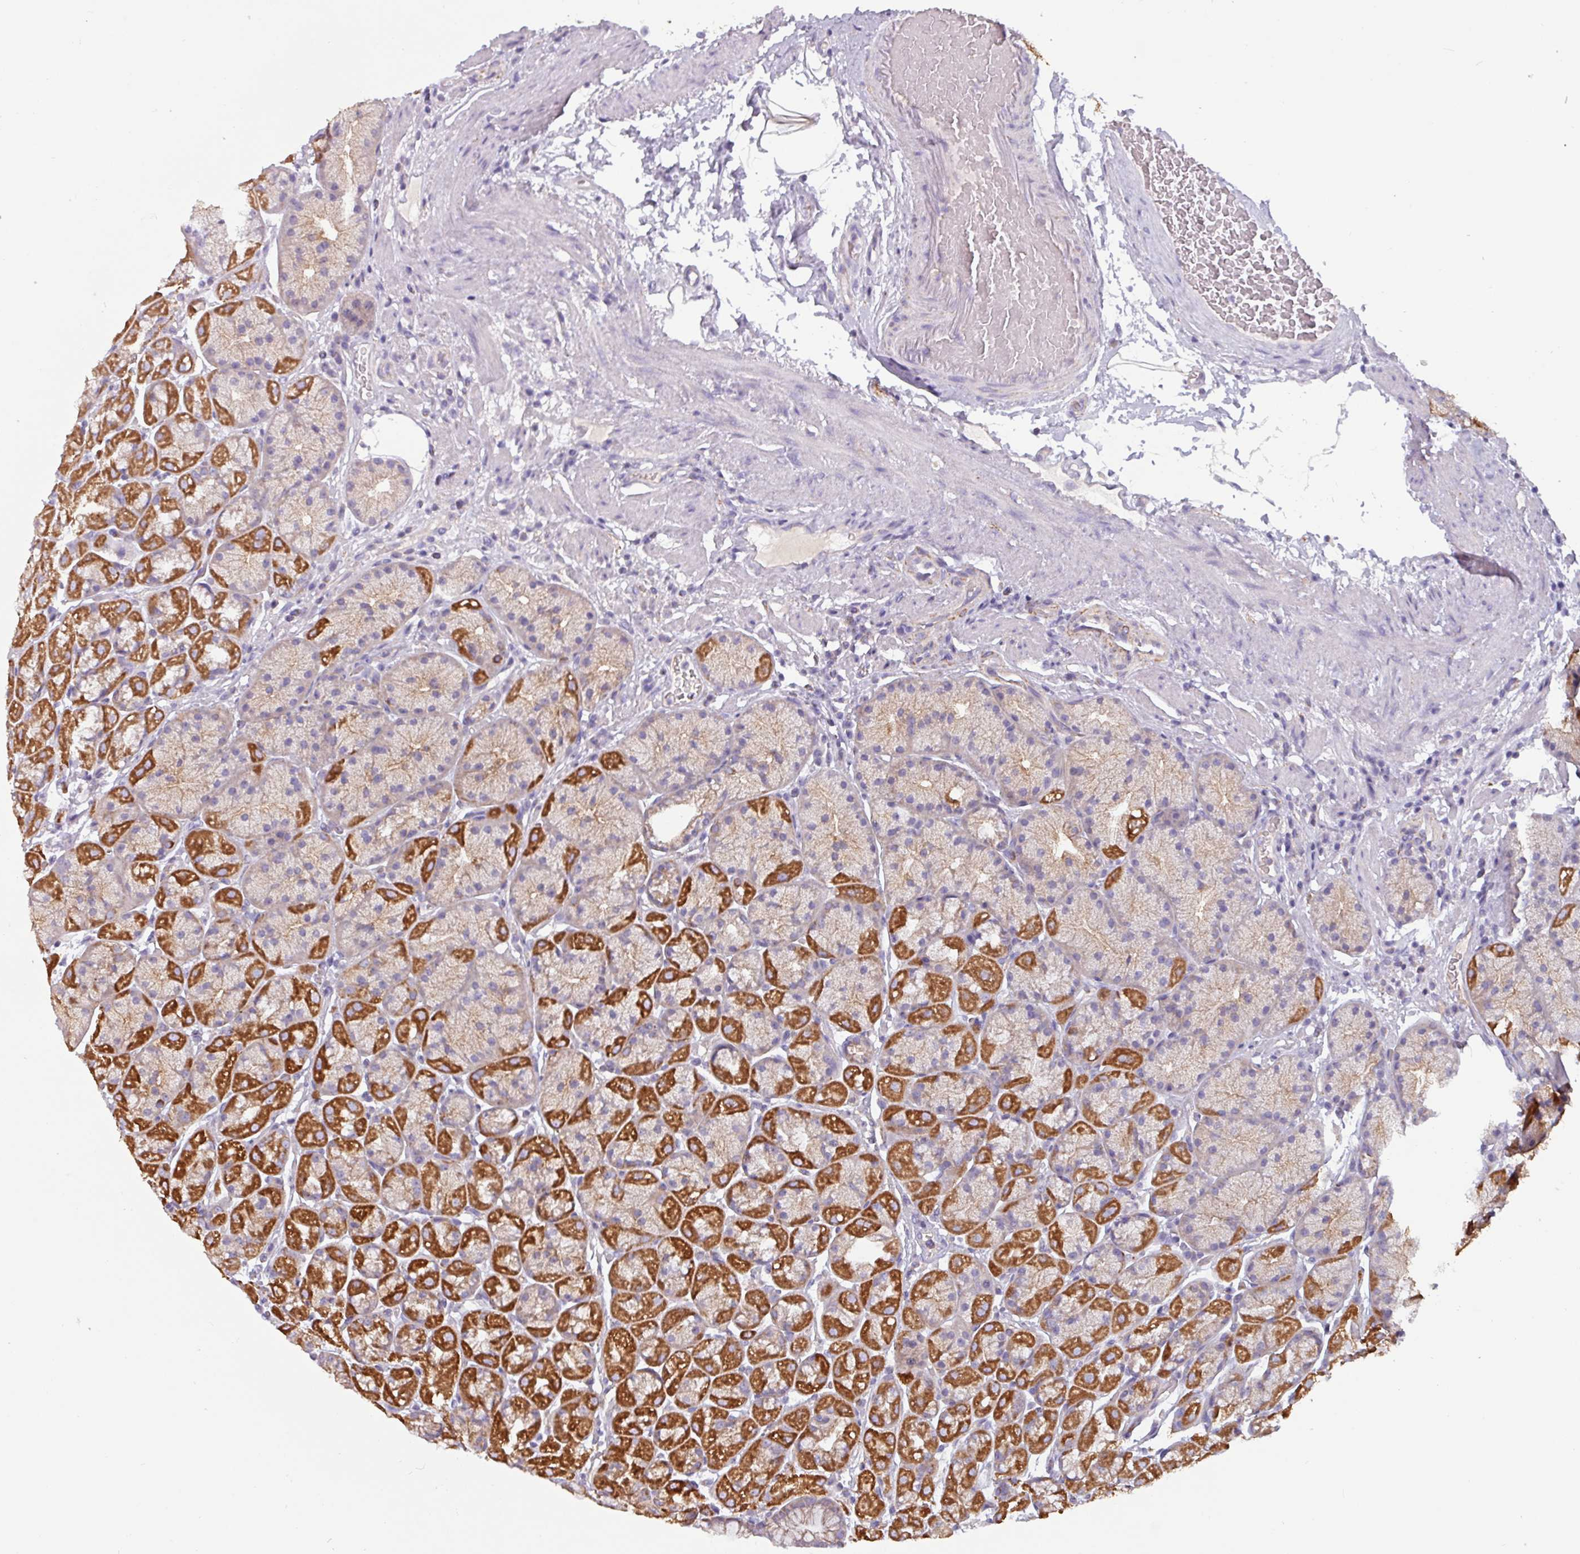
{"staining": {"intensity": "strong", "quantity": "25%-75%", "location": "cytoplasmic/membranous"}, "tissue": "stomach", "cell_type": "Glandular cells", "image_type": "normal", "snomed": [{"axis": "morphology", "description": "Normal tissue, NOS"}, {"axis": "topography", "description": "Stomach, lower"}], "caption": "The image exhibits immunohistochemical staining of normal stomach. There is strong cytoplasmic/membranous expression is present in about 25%-75% of glandular cells.", "gene": "CAMK1", "patient": {"sex": "male", "age": 67}}